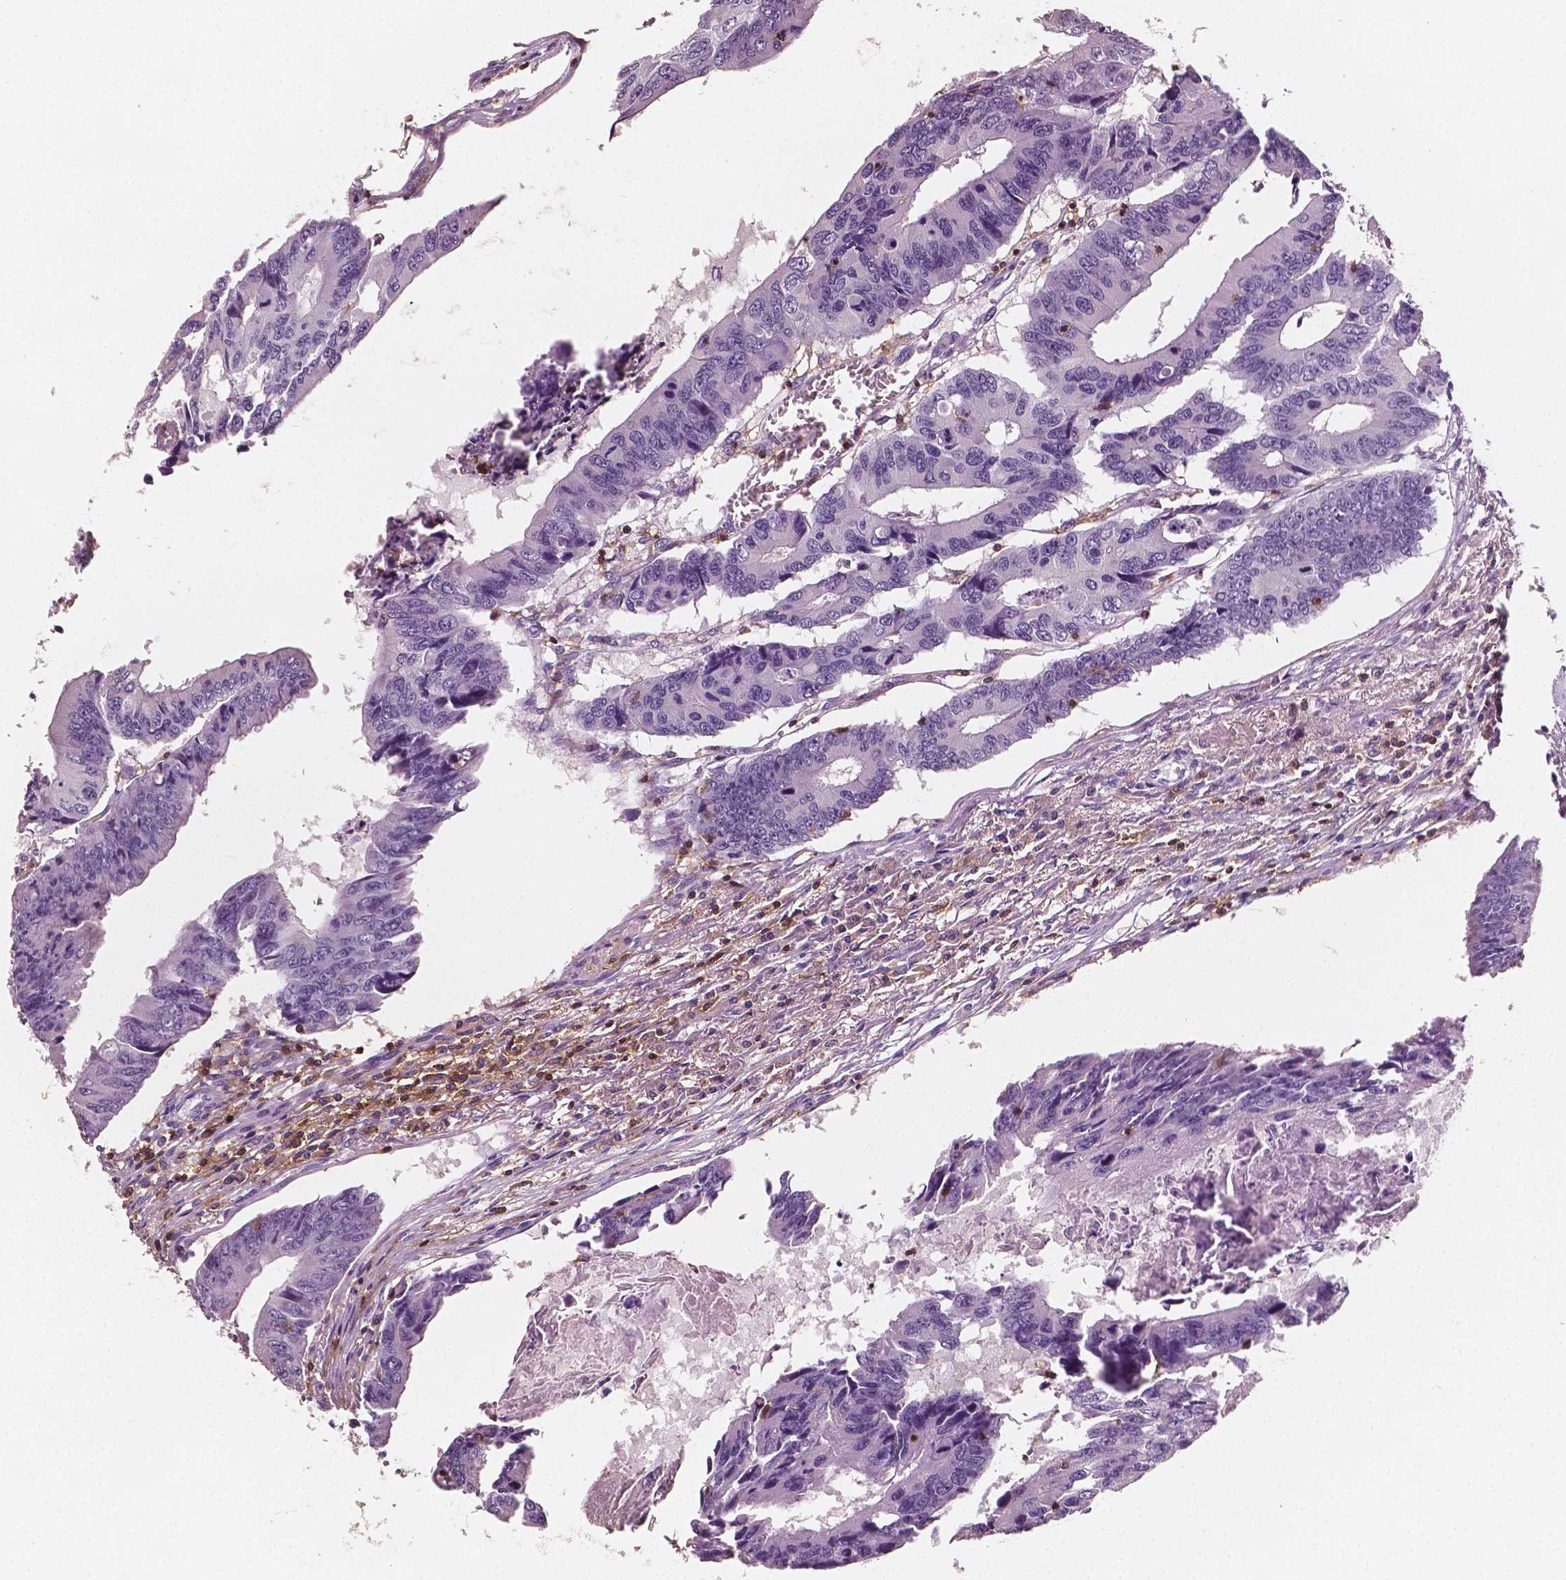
{"staining": {"intensity": "negative", "quantity": "none", "location": "none"}, "tissue": "colorectal cancer", "cell_type": "Tumor cells", "image_type": "cancer", "snomed": [{"axis": "morphology", "description": "Adenocarcinoma, NOS"}, {"axis": "topography", "description": "Colon"}], "caption": "DAB immunohistochemical staining of adenocarcinoma (colorectal) demonstrates no significant staining in tumor cells.", "gene": "PTPRC", "patient": {"sex": "male", "age": 53}}